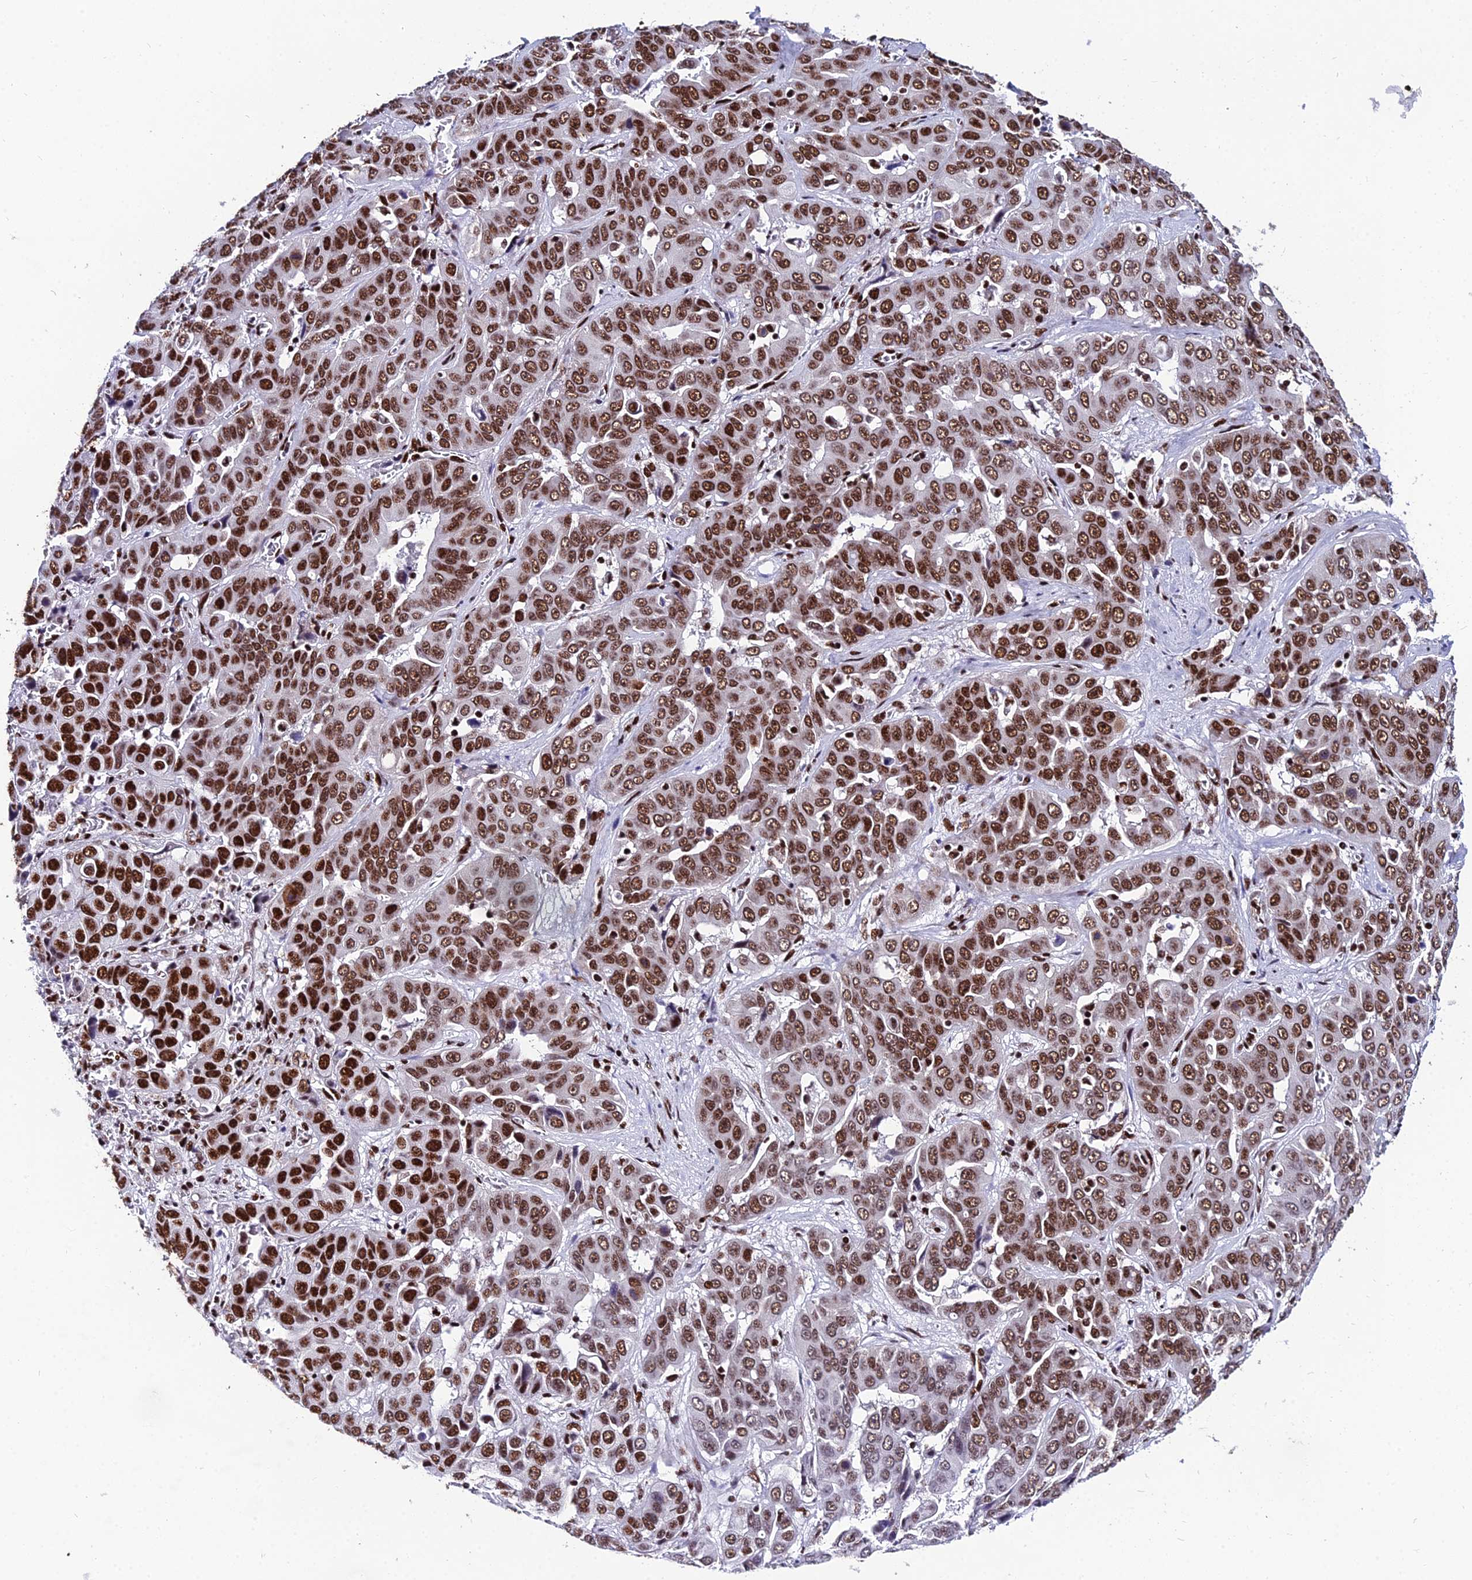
{"staining": {"intensity": "moderate", "quantity": ">75%", "location": "nuclear"}, "tissue": "liver cancer", "cell_type": "Tumor cells", "image_type": "cancer", "snomed": [{"axis": "morphology", "description": "Cholangiocarcinoma"}, {"axis": "topography", "description": "Liver"}], "caption": "Protein staining of liver cancer tissue demonstrates moderate nuclear positivity in approximately >75% of tumor cells.", "gene": "HNRNPH1", "patient": {"sex": "female", "age": 52}}